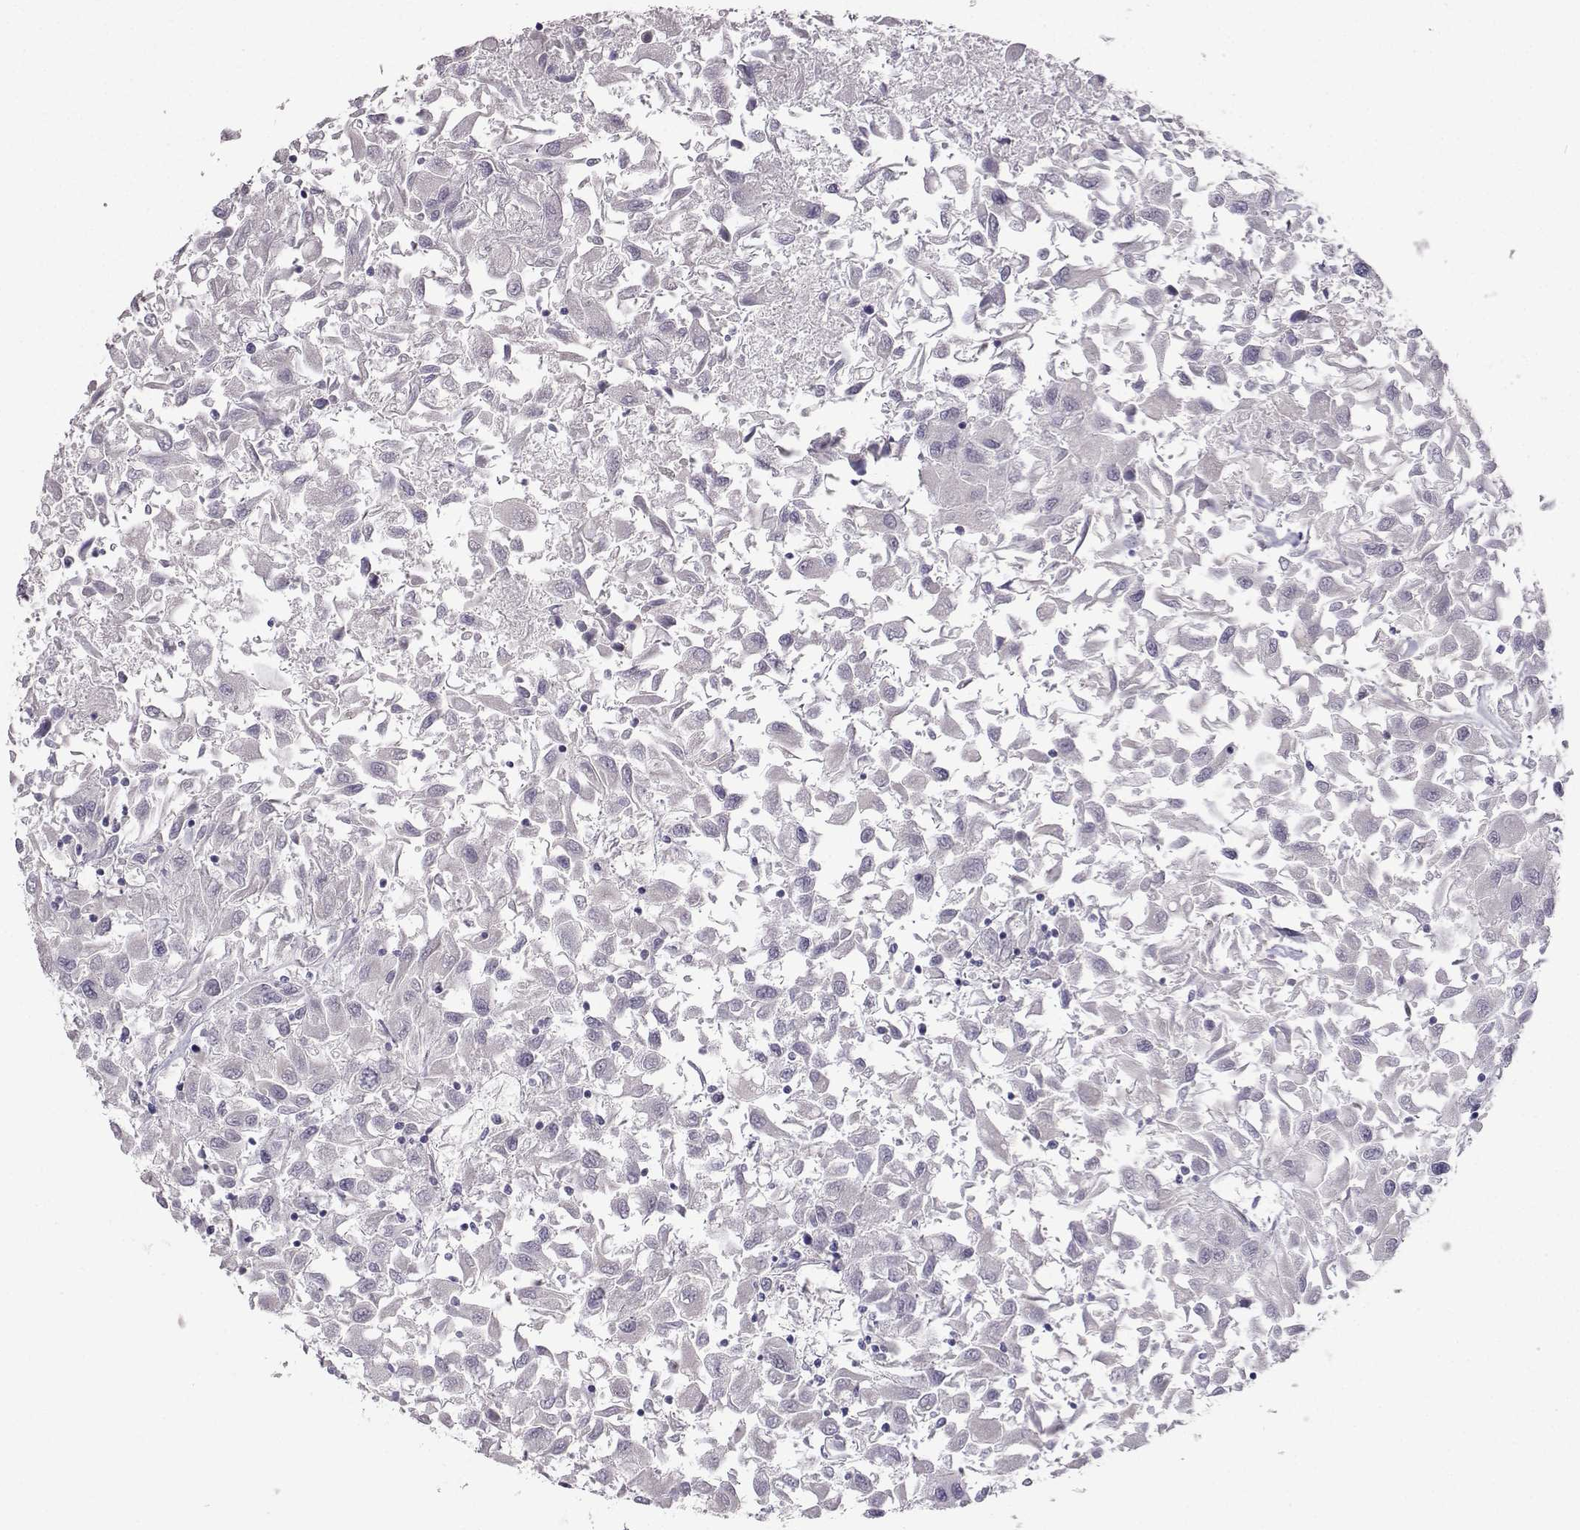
{"staining": {"intensity": "negative", "quantity": "none", "location": "none"}, "tissue": "renal cancer", "cell_type": "Tumor cells", "image_type": "cancer", "snomed": [{"axis": "morphology", "description": "Adenocarcinoma, NOS"}, {"axis": "topography", "description": "Kidney"}], "caption": "The photomicrograph displays no staining of tumor cells in renal adenocarcinoma.", "gene": "LIN28A", "patient": {"sex": "female", "age": 76}}